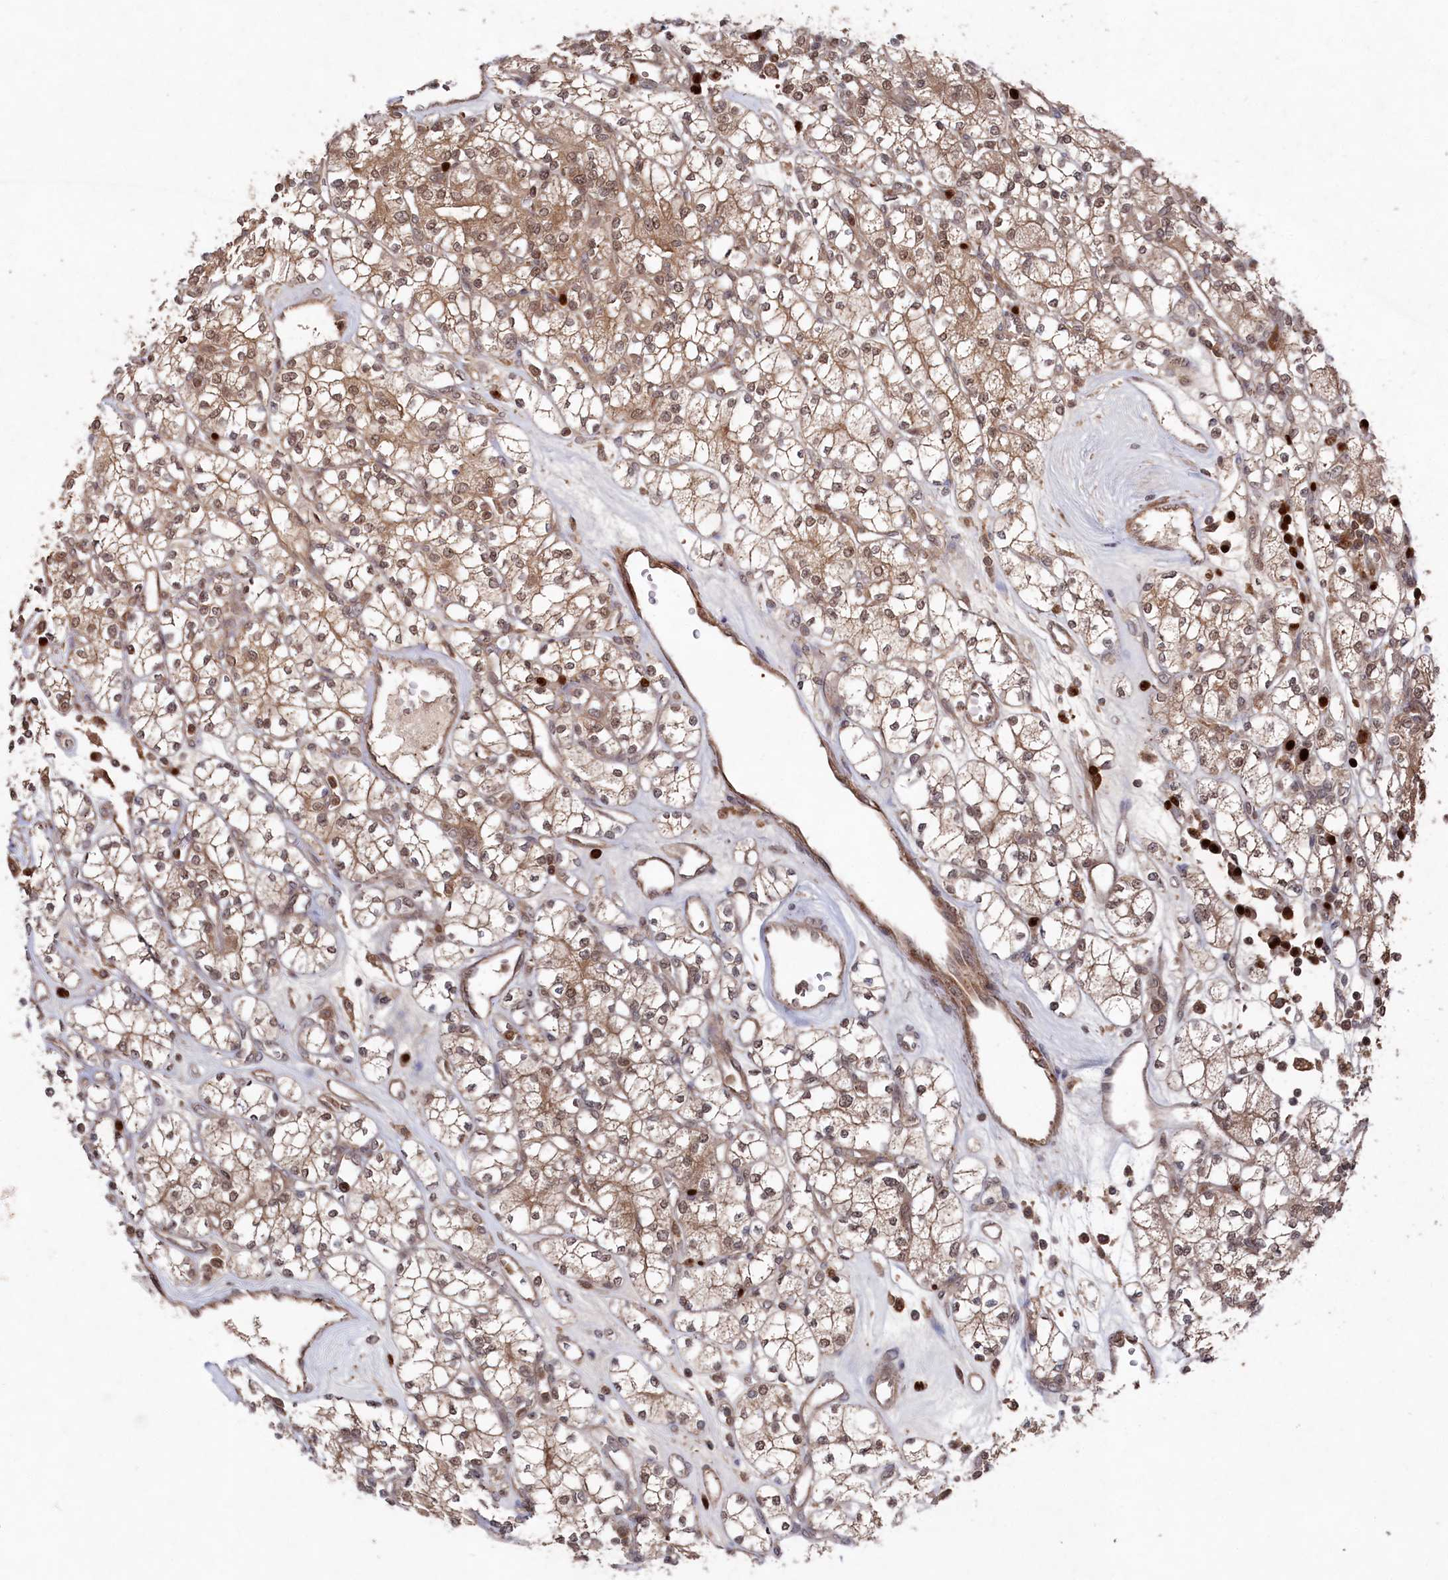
{"staining": {"intensity": "moderate", "quantity": ">75%", "location": "cytoplasmic/membranous,nuclear"}, "tissue": "renal cancer", "cell_type": "Tumor cells", "image_type": "cancer", "snomed": [{"axis": "morphology", "description": "Adenocarcinoma, NOS"}, {"axis": "topography", "description": "Kidney"}], "caption": "There is medium levels of moderate cytoplasmic/membranous and nuclear positivity in tumor cells of renal adenocarcinoma, as demonstrated by immunohistochemical staining (brown color).", "gene": "BORCS7", "patient": {"sex": "male", "age": 77}}